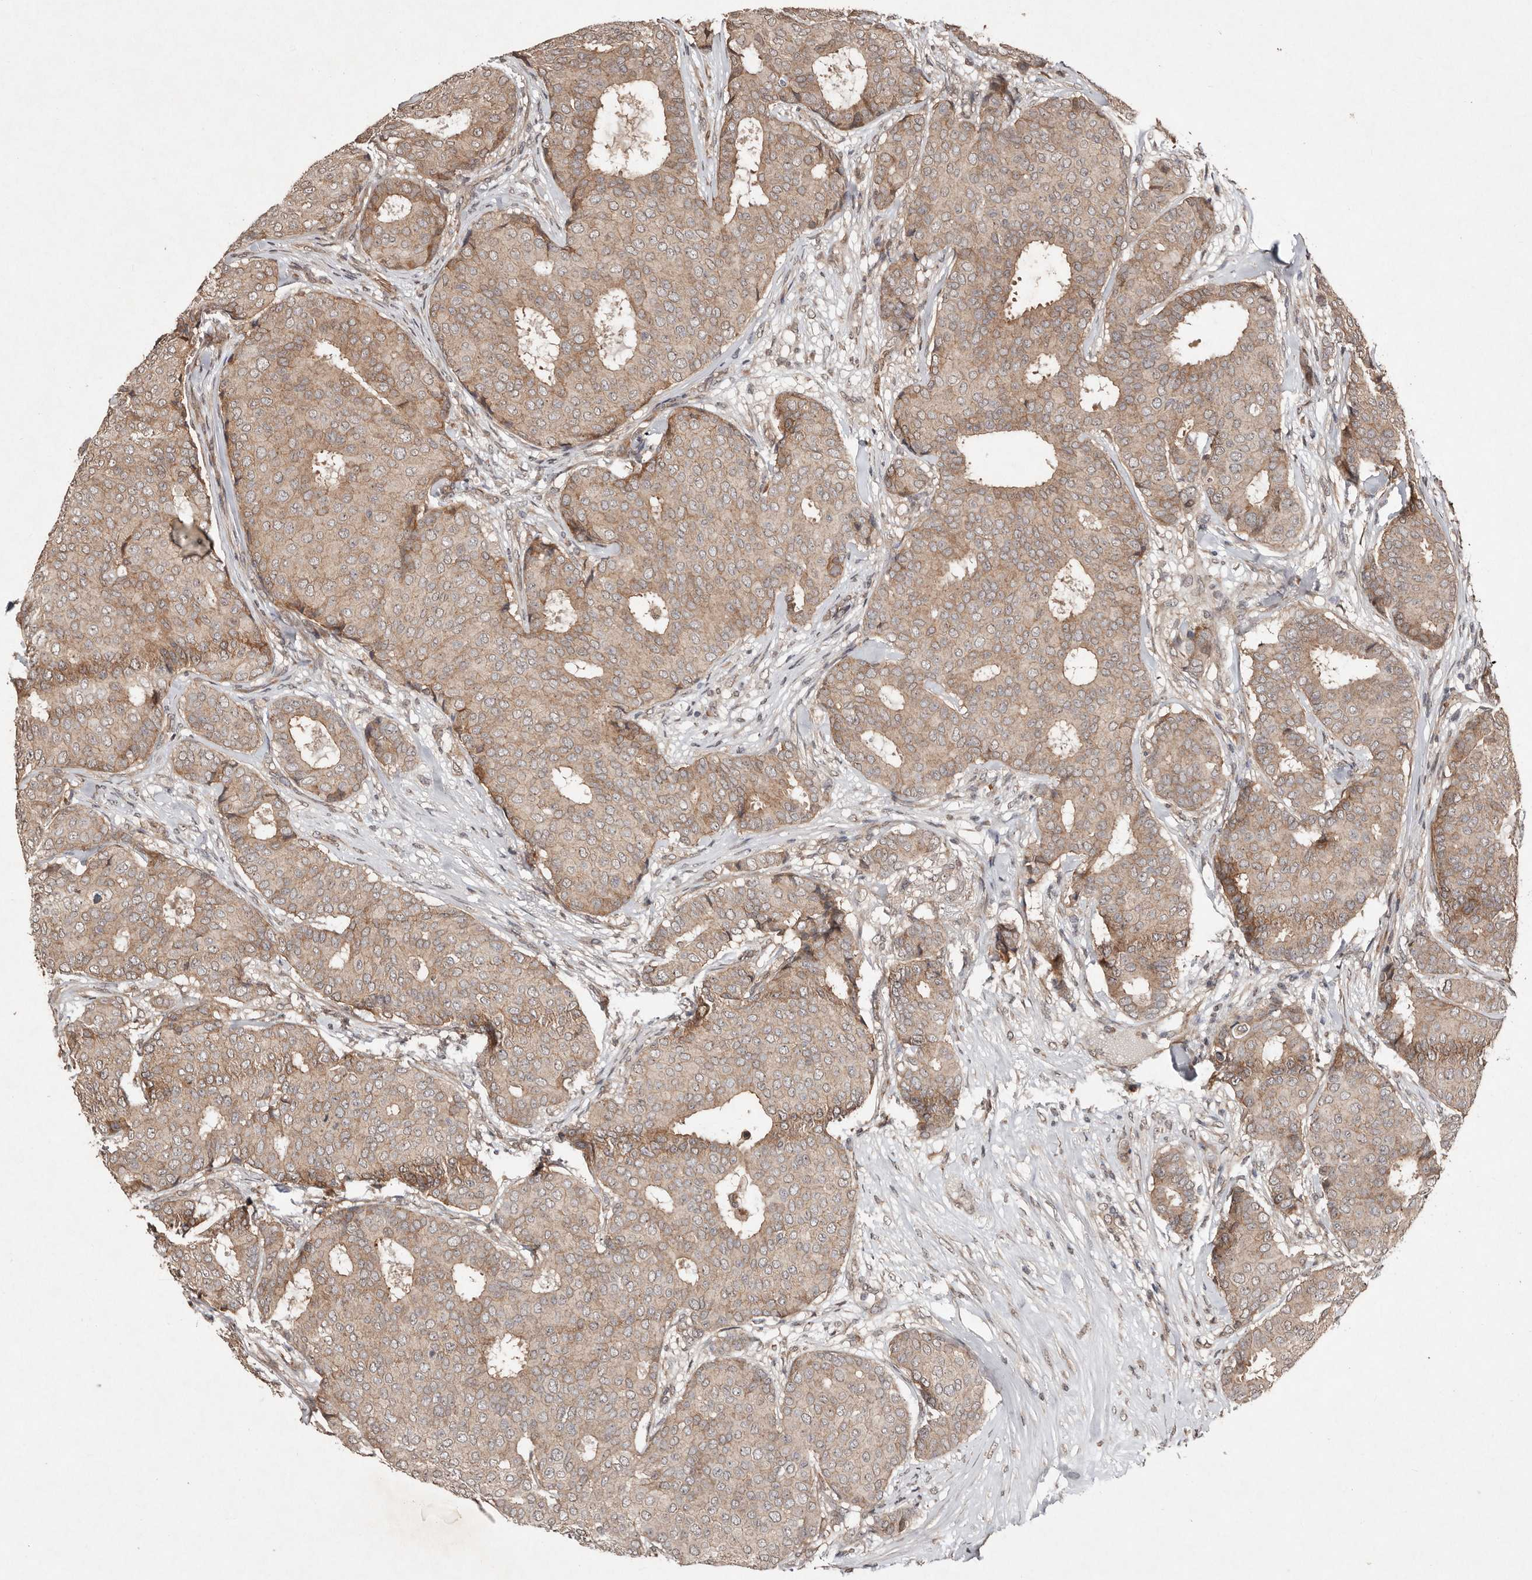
{"staining": {"intensity": "weak", "quantity": ">75%", "location": "cytoplasmic/membranous"}, "tissue": "breast cancer", "cell_type": "Tumor cells", "image_type": "cancer", "snomed": [{"axis": "morphology", "description": "Duct carcinoma"}, {"axis": "topography", "description": "Breast"}], "caption": "Immunohistochemical staining of intraductal carcinoma (breast) reveals weak cytoplasmic/membranous protein expression in about >75% of tumor cells.", "gene": "DIP2C", "patient": {"sex": "female", "age": 75}}